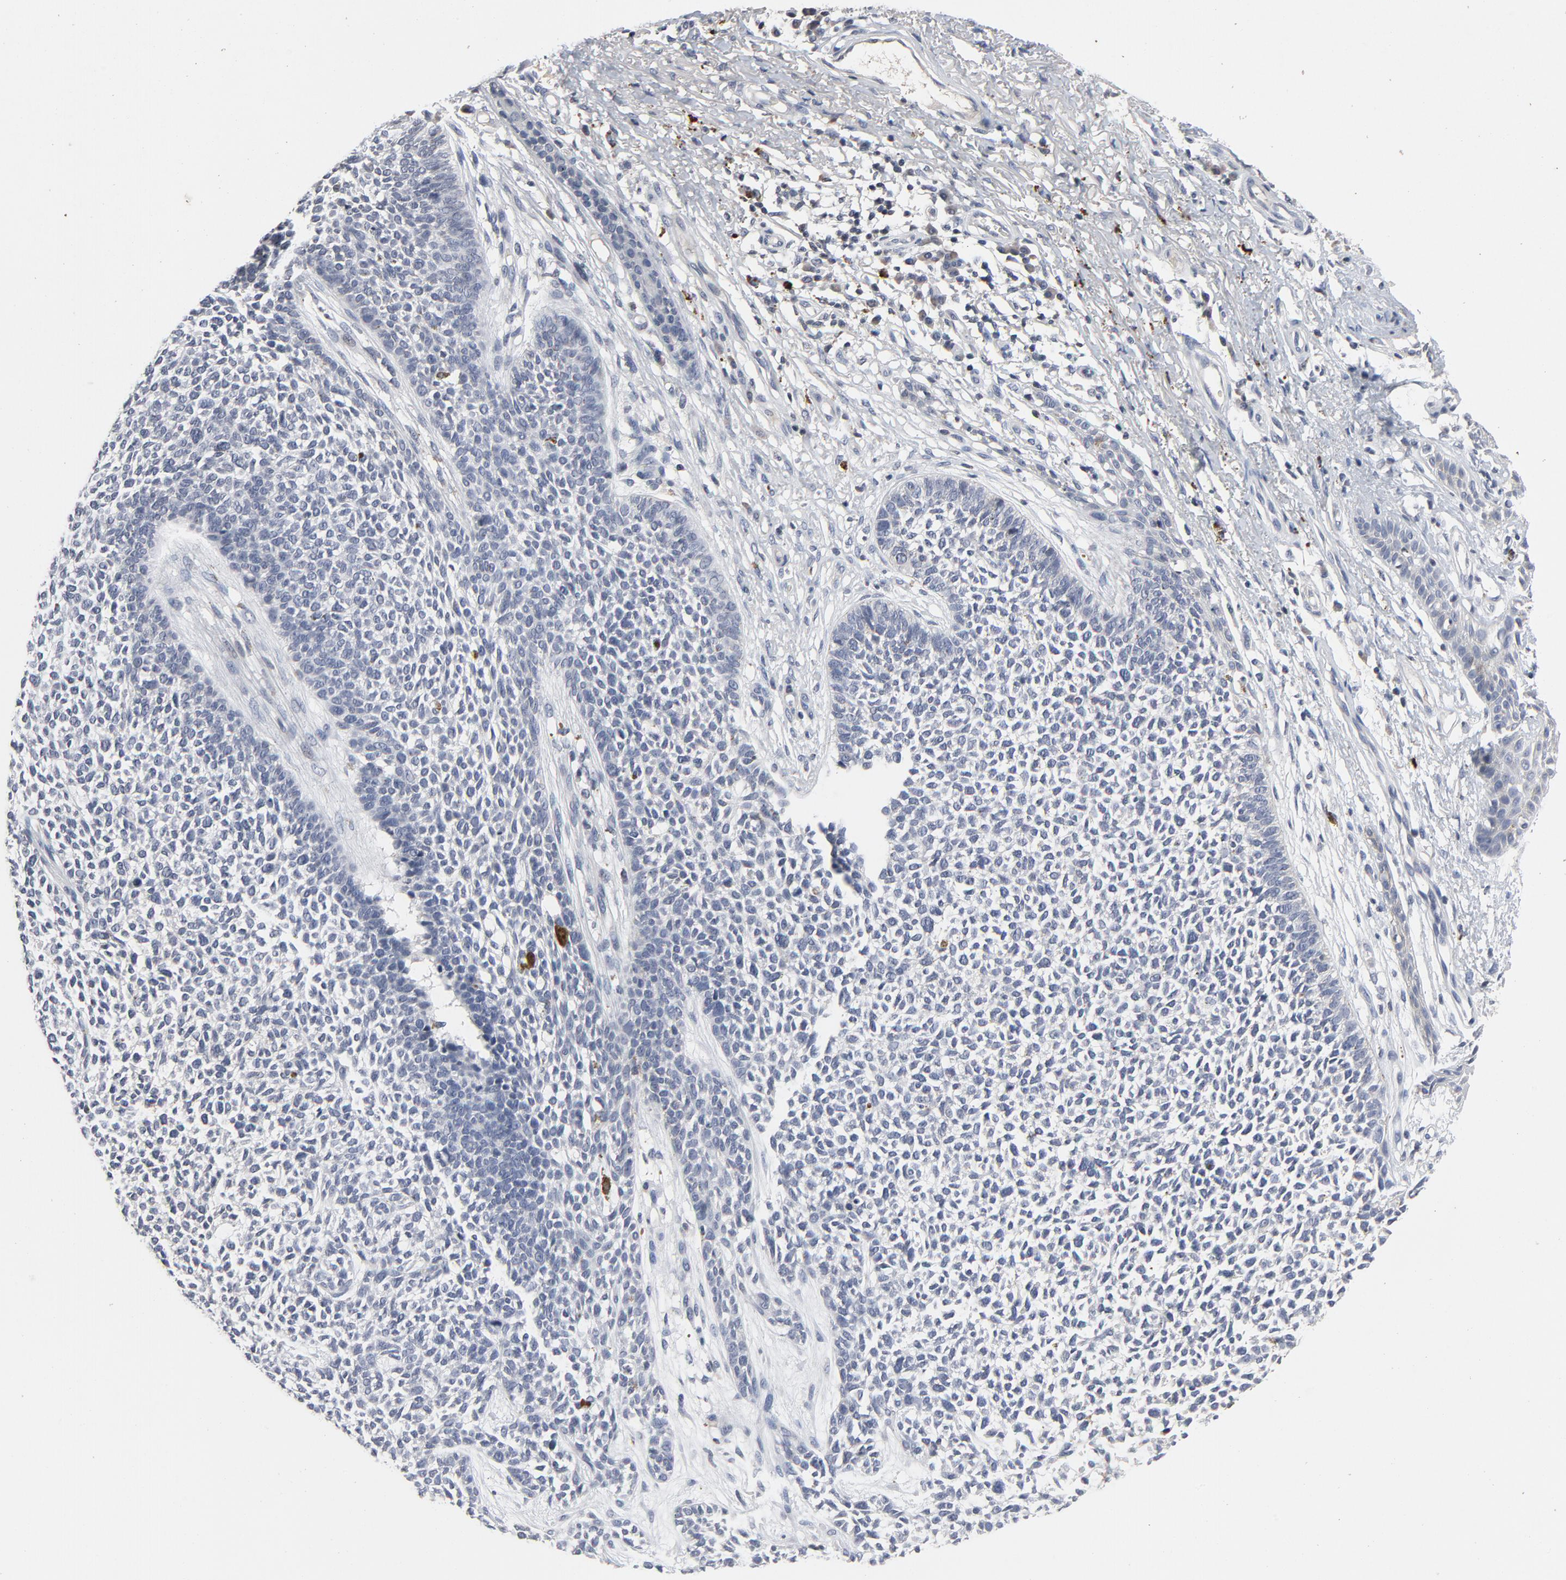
{"staining": {"intensity": "negative", "quantity": "none", "location": "none"}, "tissue": "skin cancer", "cell_type": "Tumor cells", "image_type": "cancer", "snomed": [{"axis": "morphology", "description": "Basal cell carcinoma"}, {"axis": "topography", "description": "Skin"}], "caption": "High power microscopy photomicrograph of an immunohistochemistry histopathology image of skin cancer (basal cell carcinoma), revealing no significant positivity in tumor cells.", "gene": "TCL1A", "patient": {"sex": "female", "age": 84}}